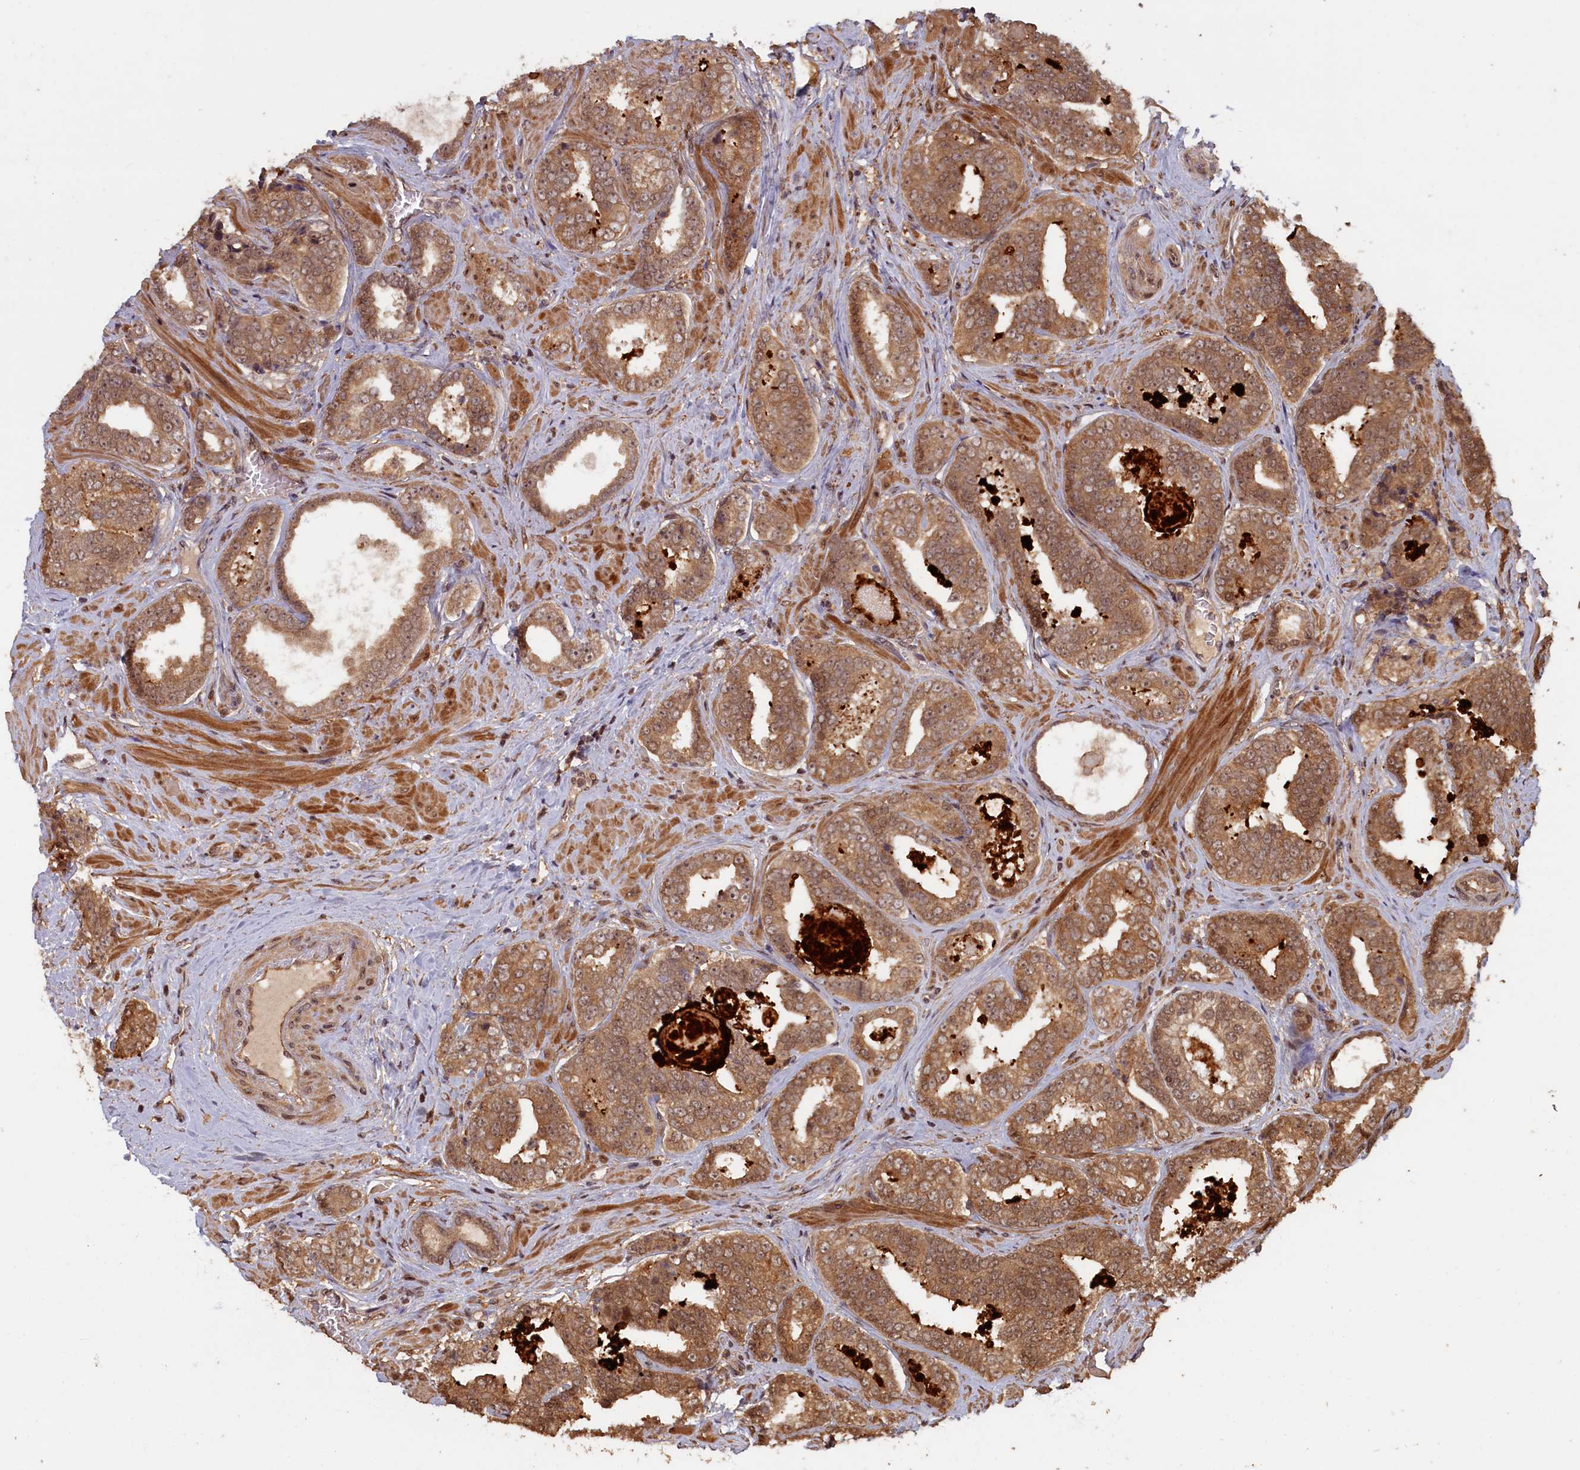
{"staining": {"intensity": "moderate", "quantity": ">75%", "location": "cytoplasmic/membranous,nuclear"}, "tissue": "prostate cancer", "cell_type": "Tumor cells", "image_type": "cancer", "snomed": [{"axis": "morphology", "description": "Adenocarcinoma, High grade"}, {"axis": "topography", "description": "Prostate"}], "caption": "Prostate cancer (adenocarcinoma (high-grade)) stained with a brown dye displays moderate cytoplasmic/membranous and nuclear positive staining in approximately >75% of tumor cells.", "gene": "HIF3A", "patient": {"sex": "male", "age": 67}}